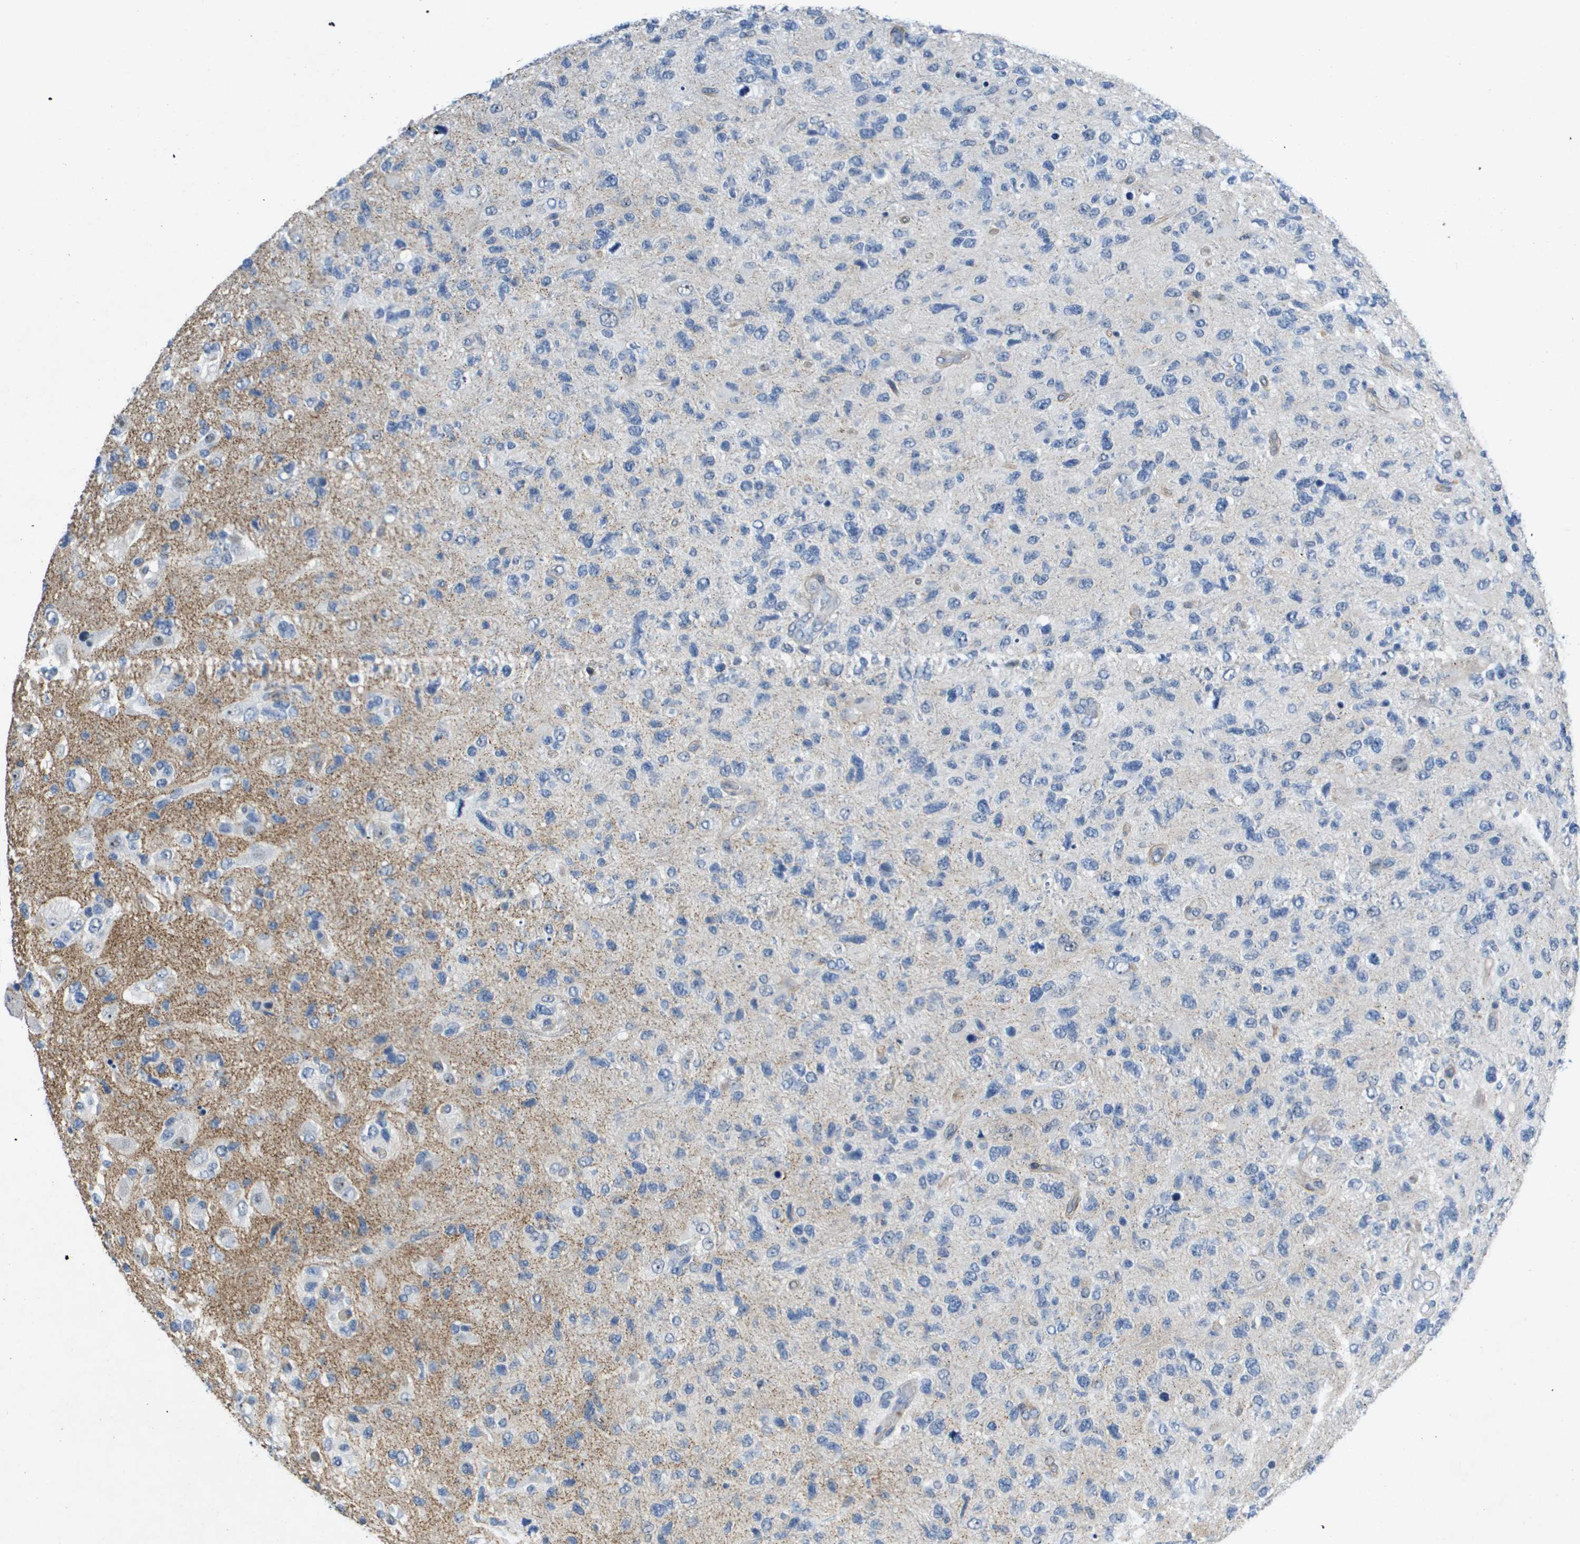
{"staining": {"intensity": "negative", "quantity": "none", "location": "none"}, "tissue": "glioma", "cell_type": "Tumor cells", "image_type": "cancer", "snomed": [{"axis": "morphology", "description": "Glioma, malignant, High grade"}, {"axis": "topography", "description": "Brain"}], "caption": "Tumor cells show no significant protein staining in malignant high-grade glioma. Nuclei are stained in blue.", "gene": "ITGA6", "patient": {"sex": "female", "age": 58}}